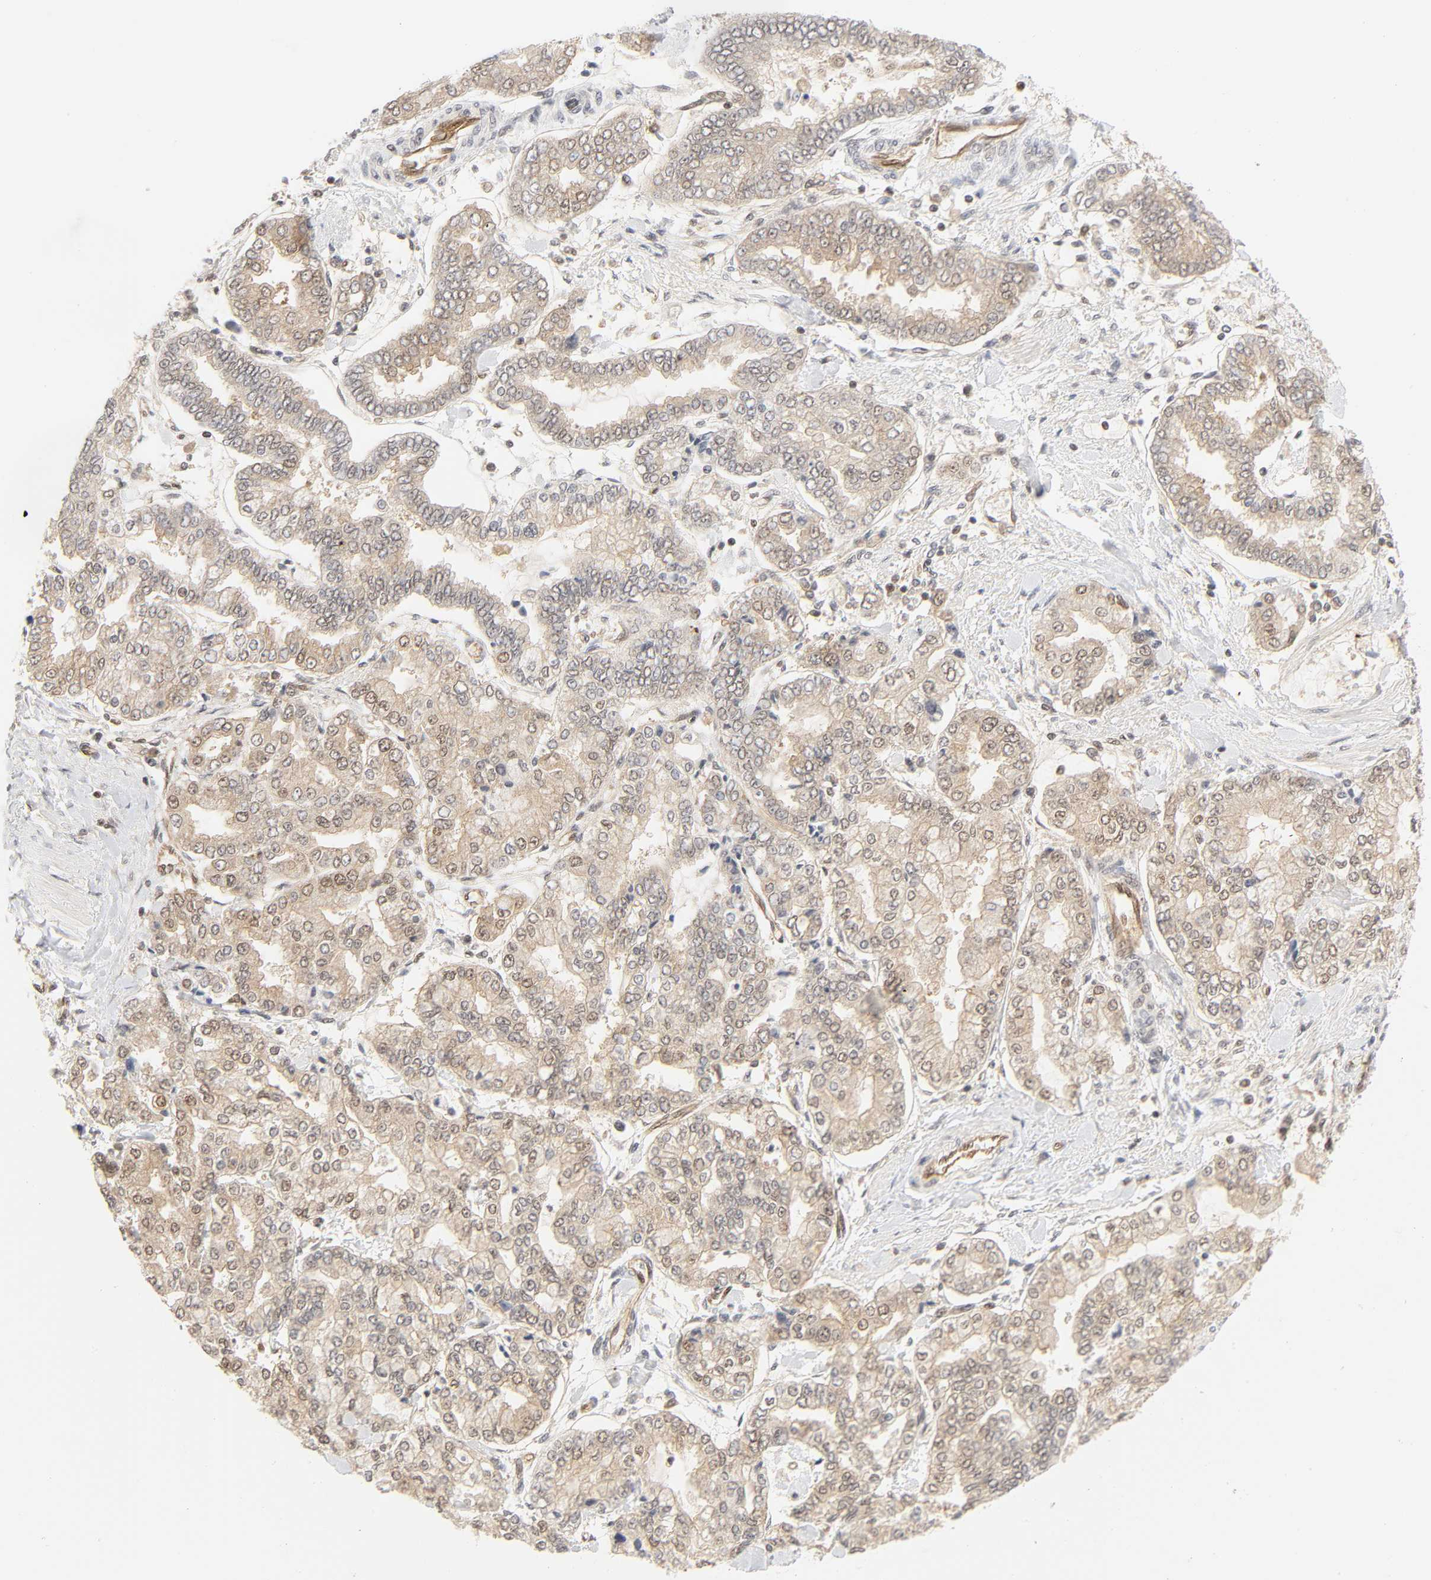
{"staining": {"intensity": "weak", "quantity": "25%-75%", "location": "cytoplasmic/membranous,nuclear"}, "tissue": "stomach cancer", "cell_type": "Tumor cells", "image_type": "cancer", "snomed": [{"axis": "morphology", "description": "Normal tissue, NOS"}, {"axis": "morphology", "description": "Adenocarcinoma, NOS"}, {"axis": "topography", "description": "Stomach, upper"}, {"axis": "topography", "description": "Stomach"}], "caption": "This micrograph shows immunohistochemistry staining of stomach adenocarcinoma, with low weak cytoplasmic/membranous and nuclear positivity in approximately 25%-75% of tumor cells.", "gene": "CDC37", "patient": {"sex": "male", "age": 76}}